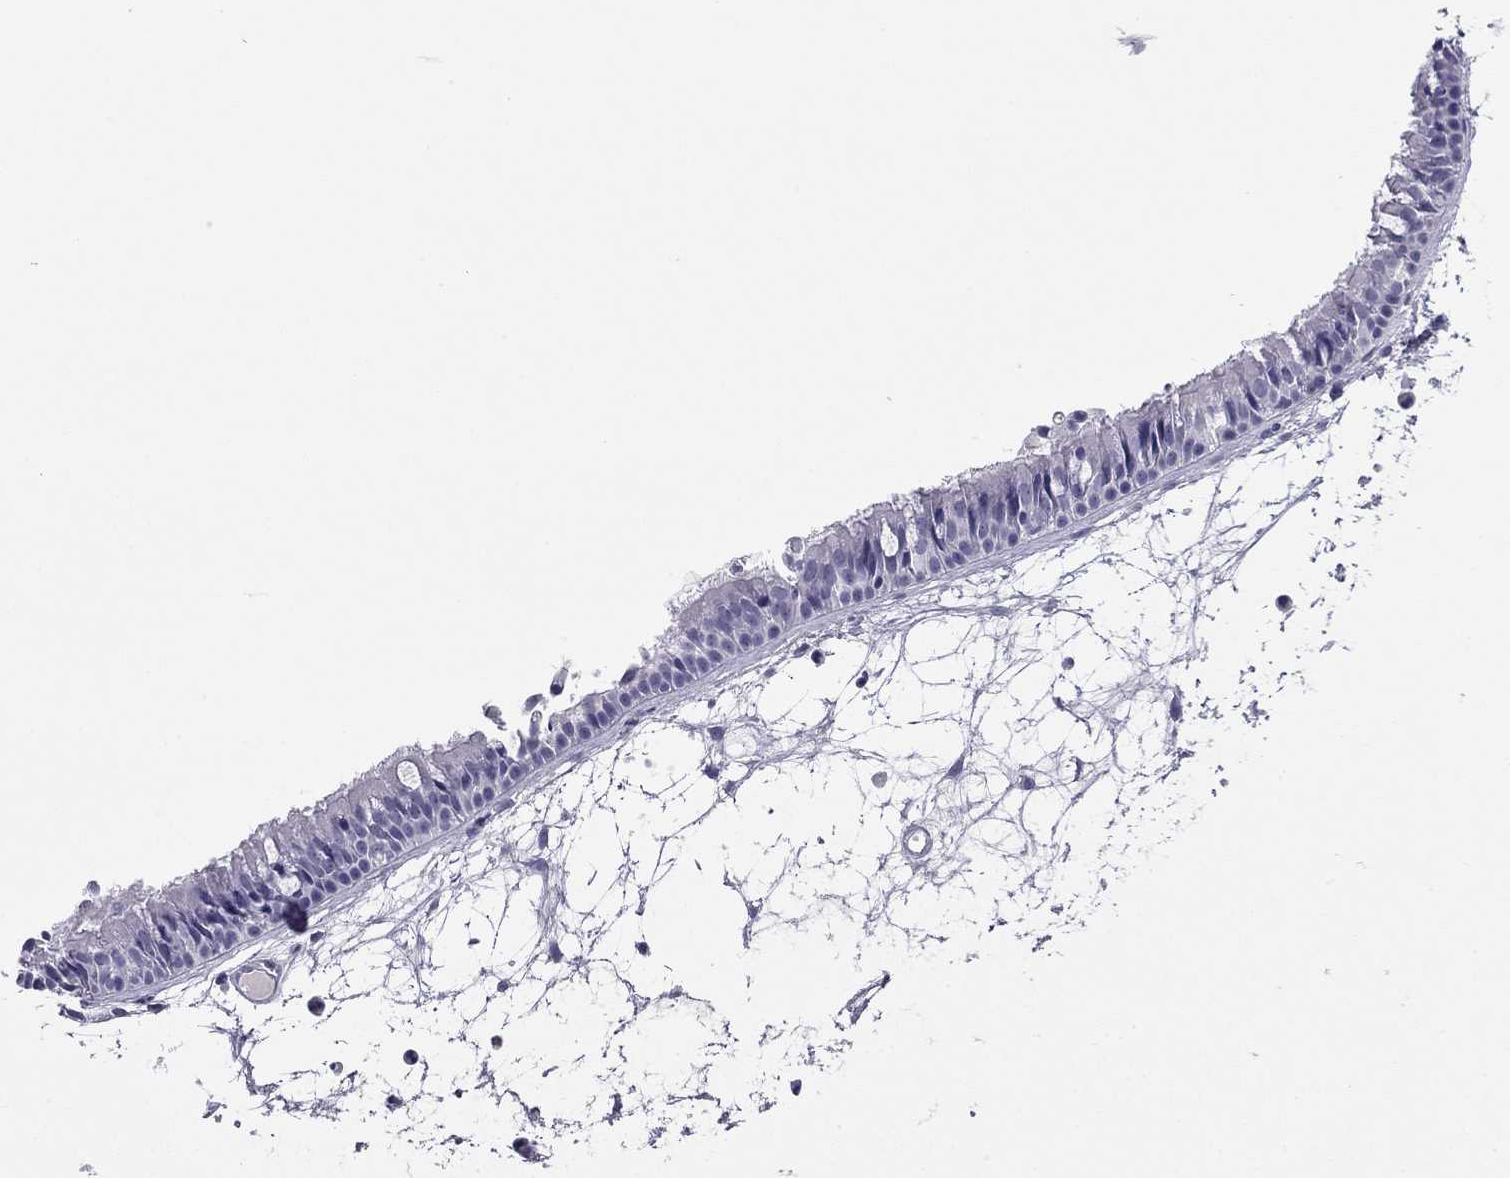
{"staining": {"intensity": "negative", "quantity": "none", "location": "none"}, "tissue": "nasopharynx", "cell_type": "Respiratory epithelial cells", "image_type": "normal", "snomed": [{"axis": "morphology", "description": "Normal tissue, NOS"}, {"axis": "topography", "description": "Nasopharynx"}], "caption": "IHC image of unremarkable human nasopharynx stained for a protein (brown), which shows no staining in respiratory epithelial cells.", "gene": "ODF4", "patient": {"sex": "male", "age": 31}}